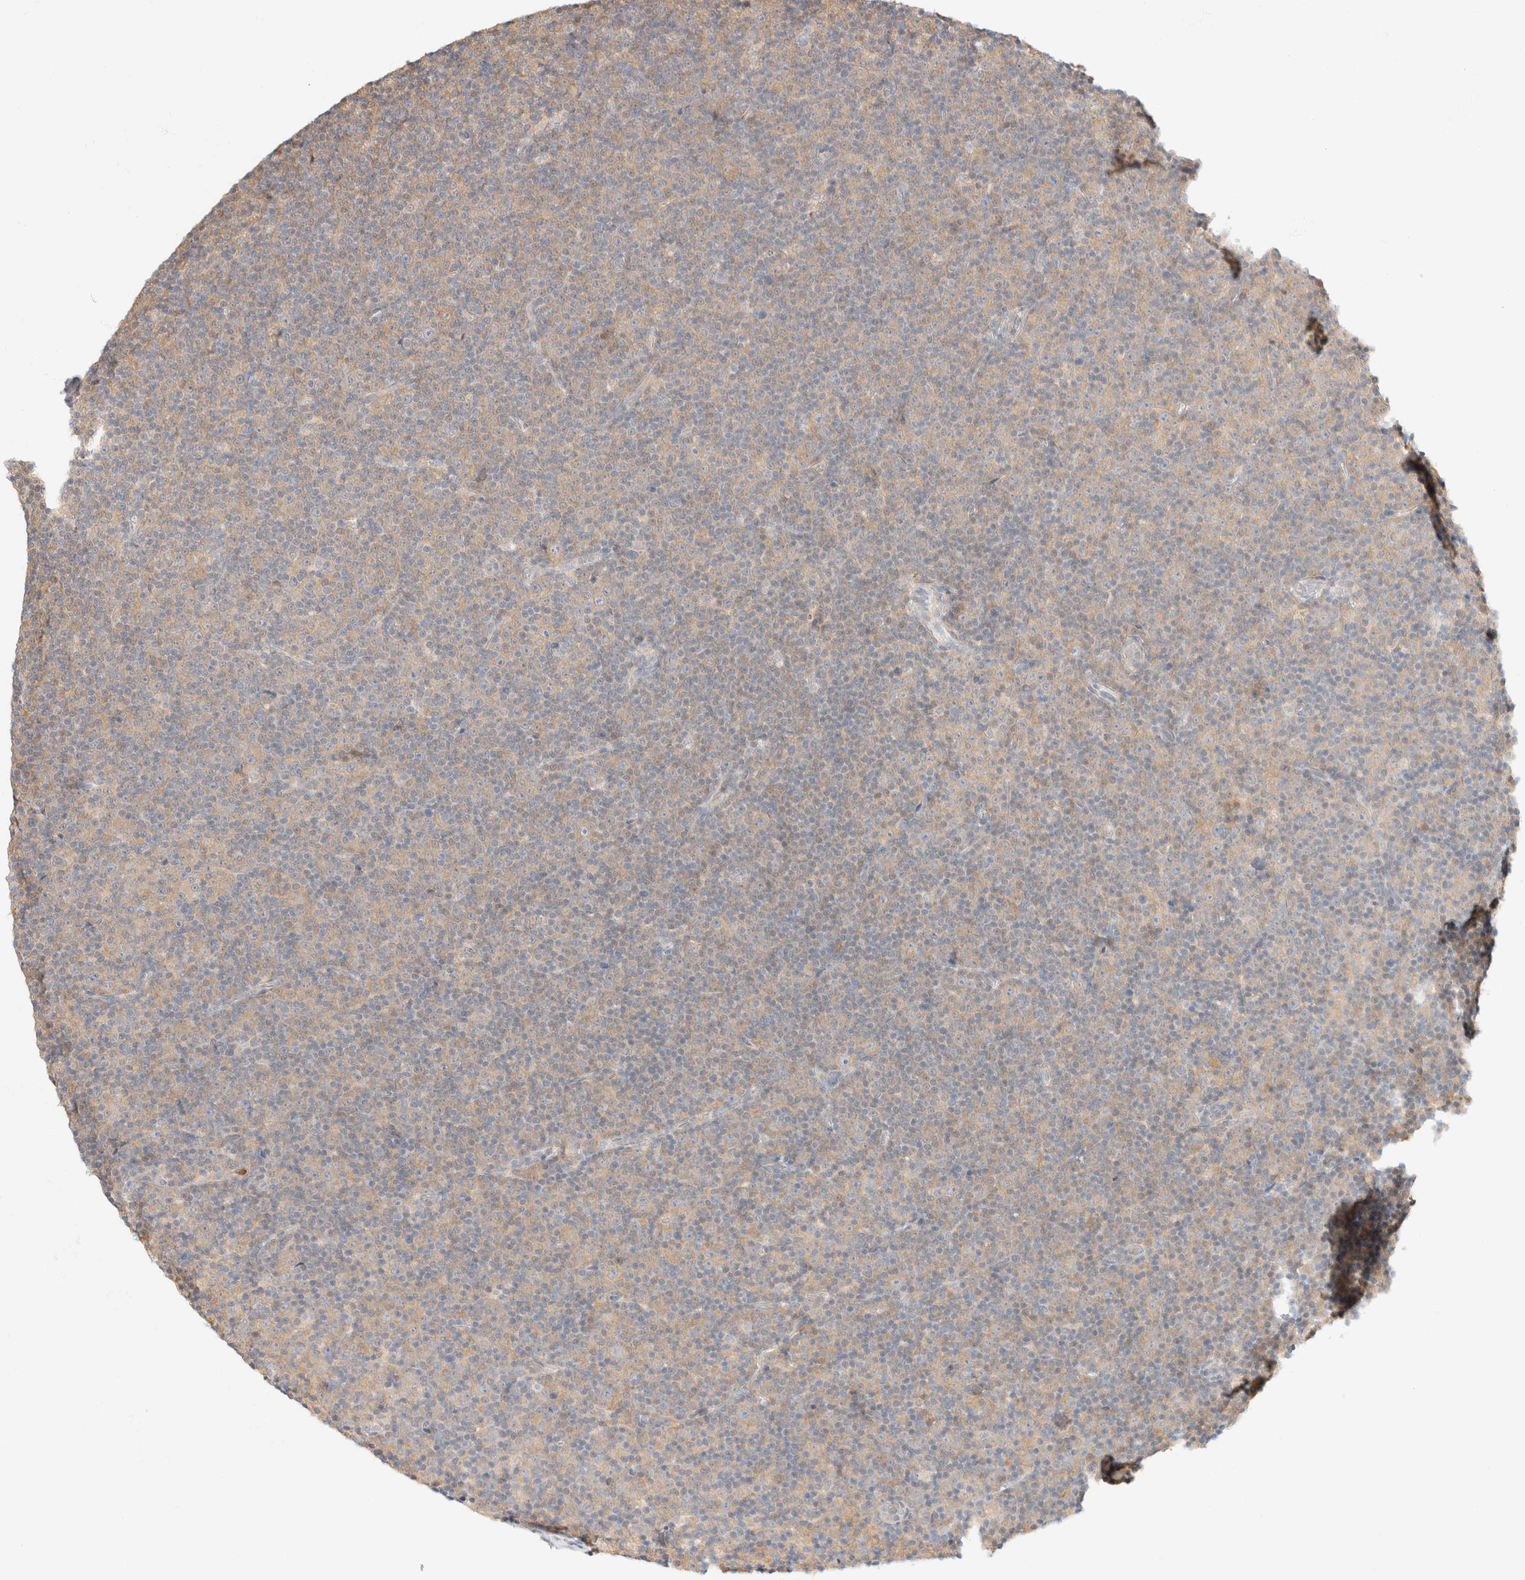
{"staining": {"intensity": "weak", "quantity": "25%-75%", "location": "cytoplasmic/membranous"}, "tissue": "lymphoma", "cell_type": "Tumor cells", "image_type": "cancer", "snomed": [{"axis": "morphology", "description": "Malignant lymphoma, non-Hodgkin's type, Low grade"}, {"axis": "topography", "description": "Lymph node"}], "caption": "Human low-grade malignant lymphoma, non-Hodgkin's type stained with a protein marker exhibits weak staining in tumor cells.", "gene": "GPI", "patient": {"sex": "female", "age": 67}}